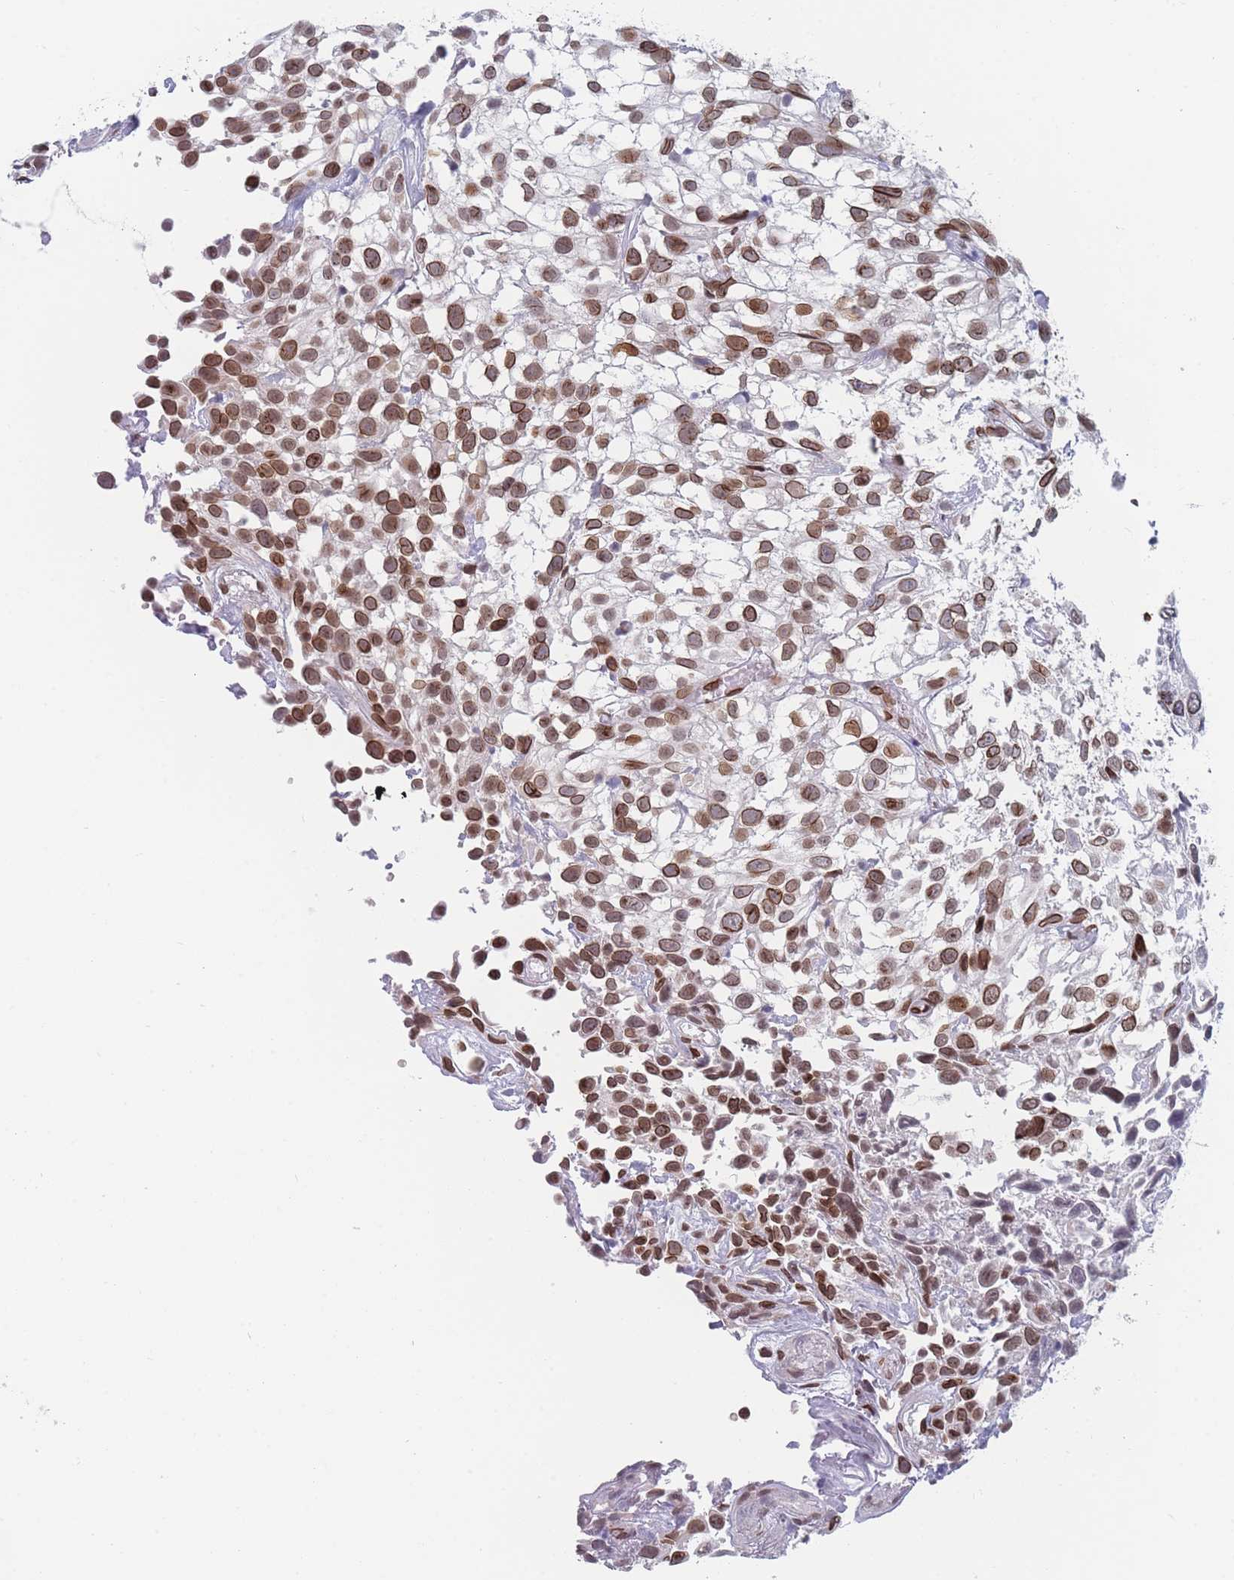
{"staining": {"intensity": "moderate", "quantity": ">75%", "location": "cytoplasmic/membranous,nuclear"}, "tissue": "urothelial cancer", "cell_type": "Tumor cells", "image_type": "cancer", "snomed": [{"axis": "morphology", "description": "Urothelial carcinoma, High grade"}, {"axis": "topography", "description": "Urinary bladder"}], "caption": "Human urothelial cancer stained with a brown dye displays moderate cytoplasmic/membranous and nuclear positive positivity in approximately >75% of tumor cells.", "gene": "ZBTB1", "patient": {"sex": "male", "age": 56}}